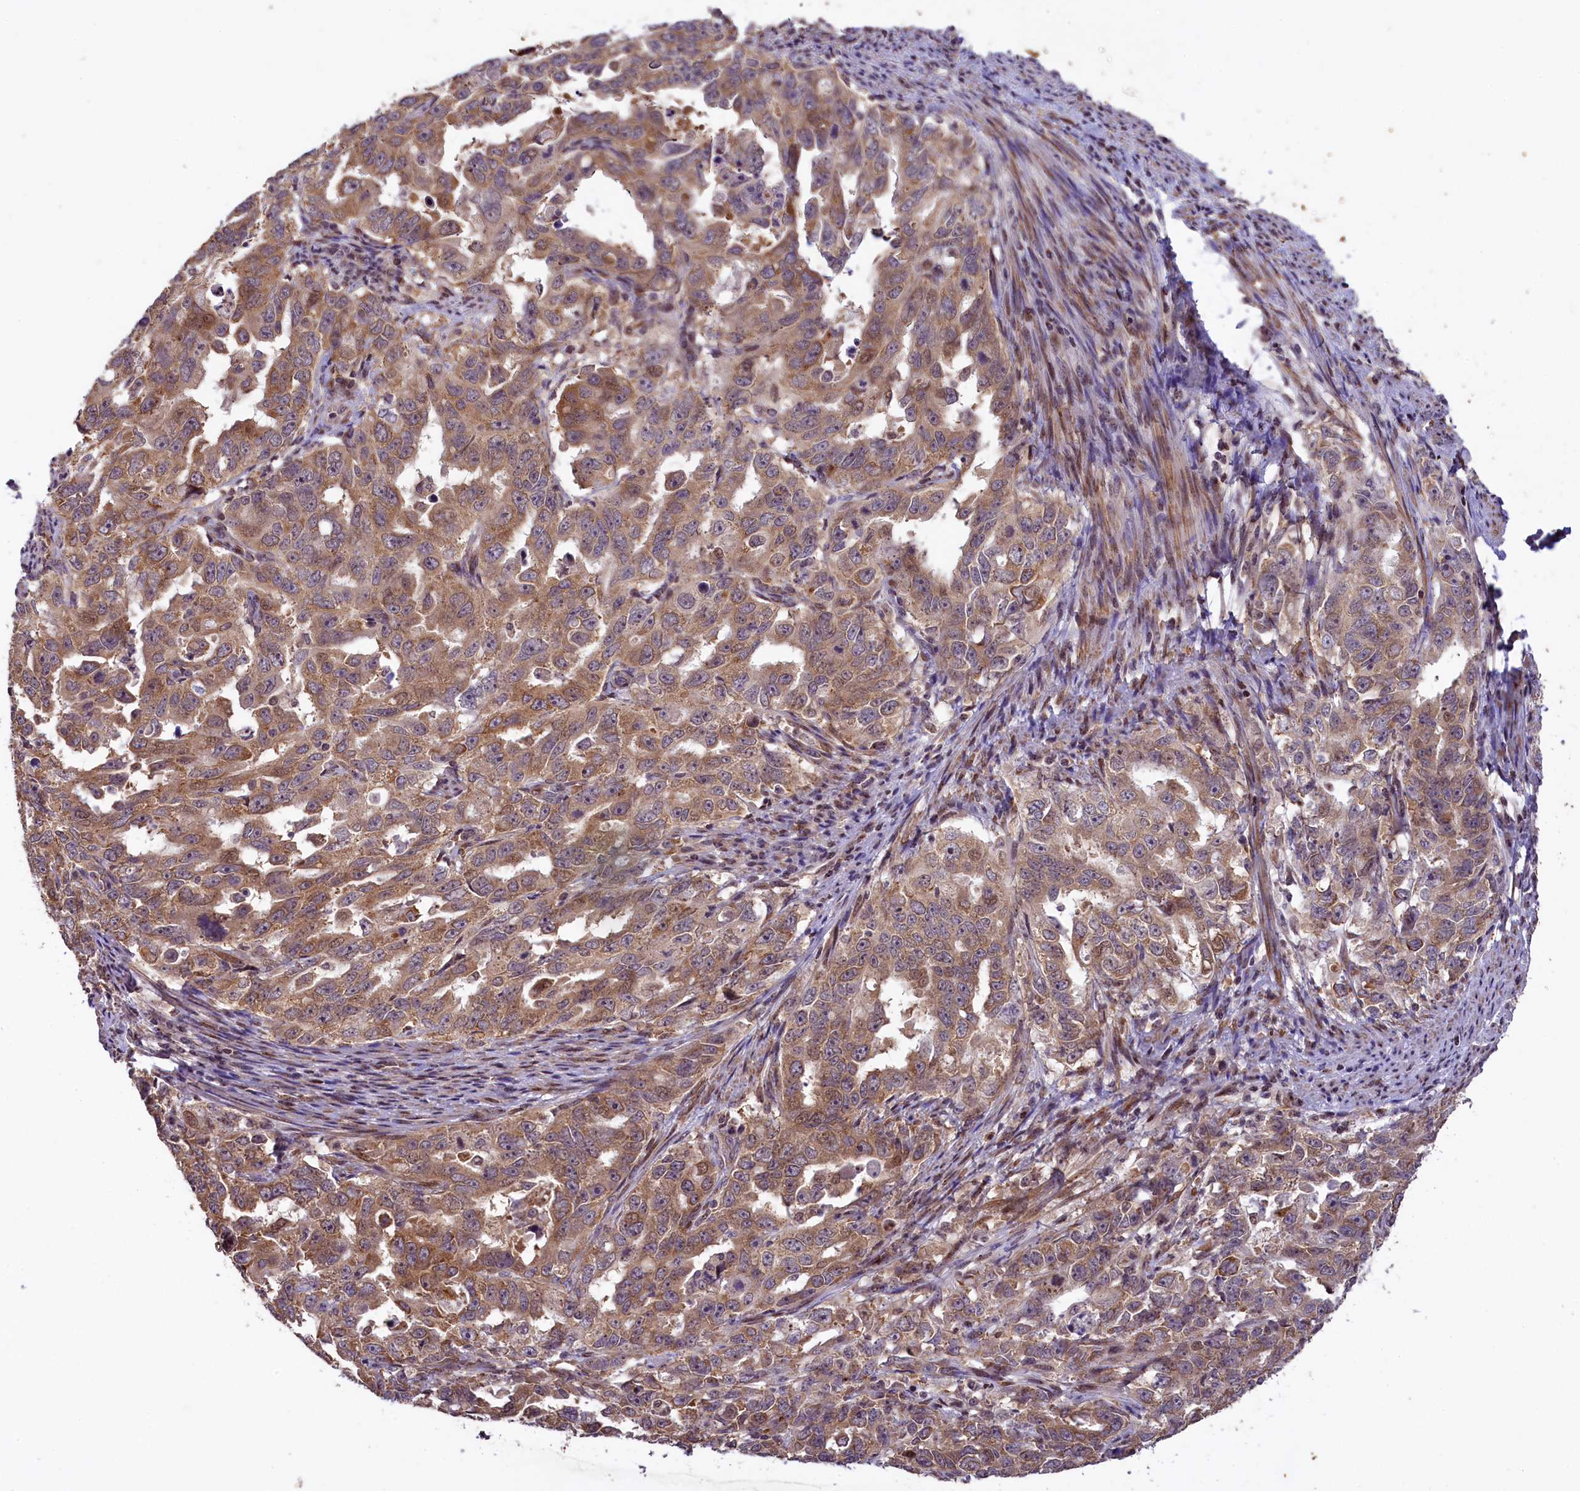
{"staining": {"intensity": "moderate", "quantity": ">75%", "location": "cytoplasmic/membranous"}, "tissue": "endometrial cancer", "cell_type": "Tumor cells", "image_type": "cancer", "snomed": [{"axis": "morphology", "description": "Adenocarcinoma, NOS"}, {"axis": "topography", "description": "Endometrium"}], "caption": "DAB (3,3'-diaminobenzidine) immunohistochemical staining of human endometrial adenocarcinoma exhibits moderate cytoplasmic/membranous protein expression in about >75% of tumor cells. (Stains: DAB in brown, nuclei in blue, Microscopy: brightfield microscopy at high magnification).", "gene": "RBBP8", "patient": {"sex": "female", "age": 65}}